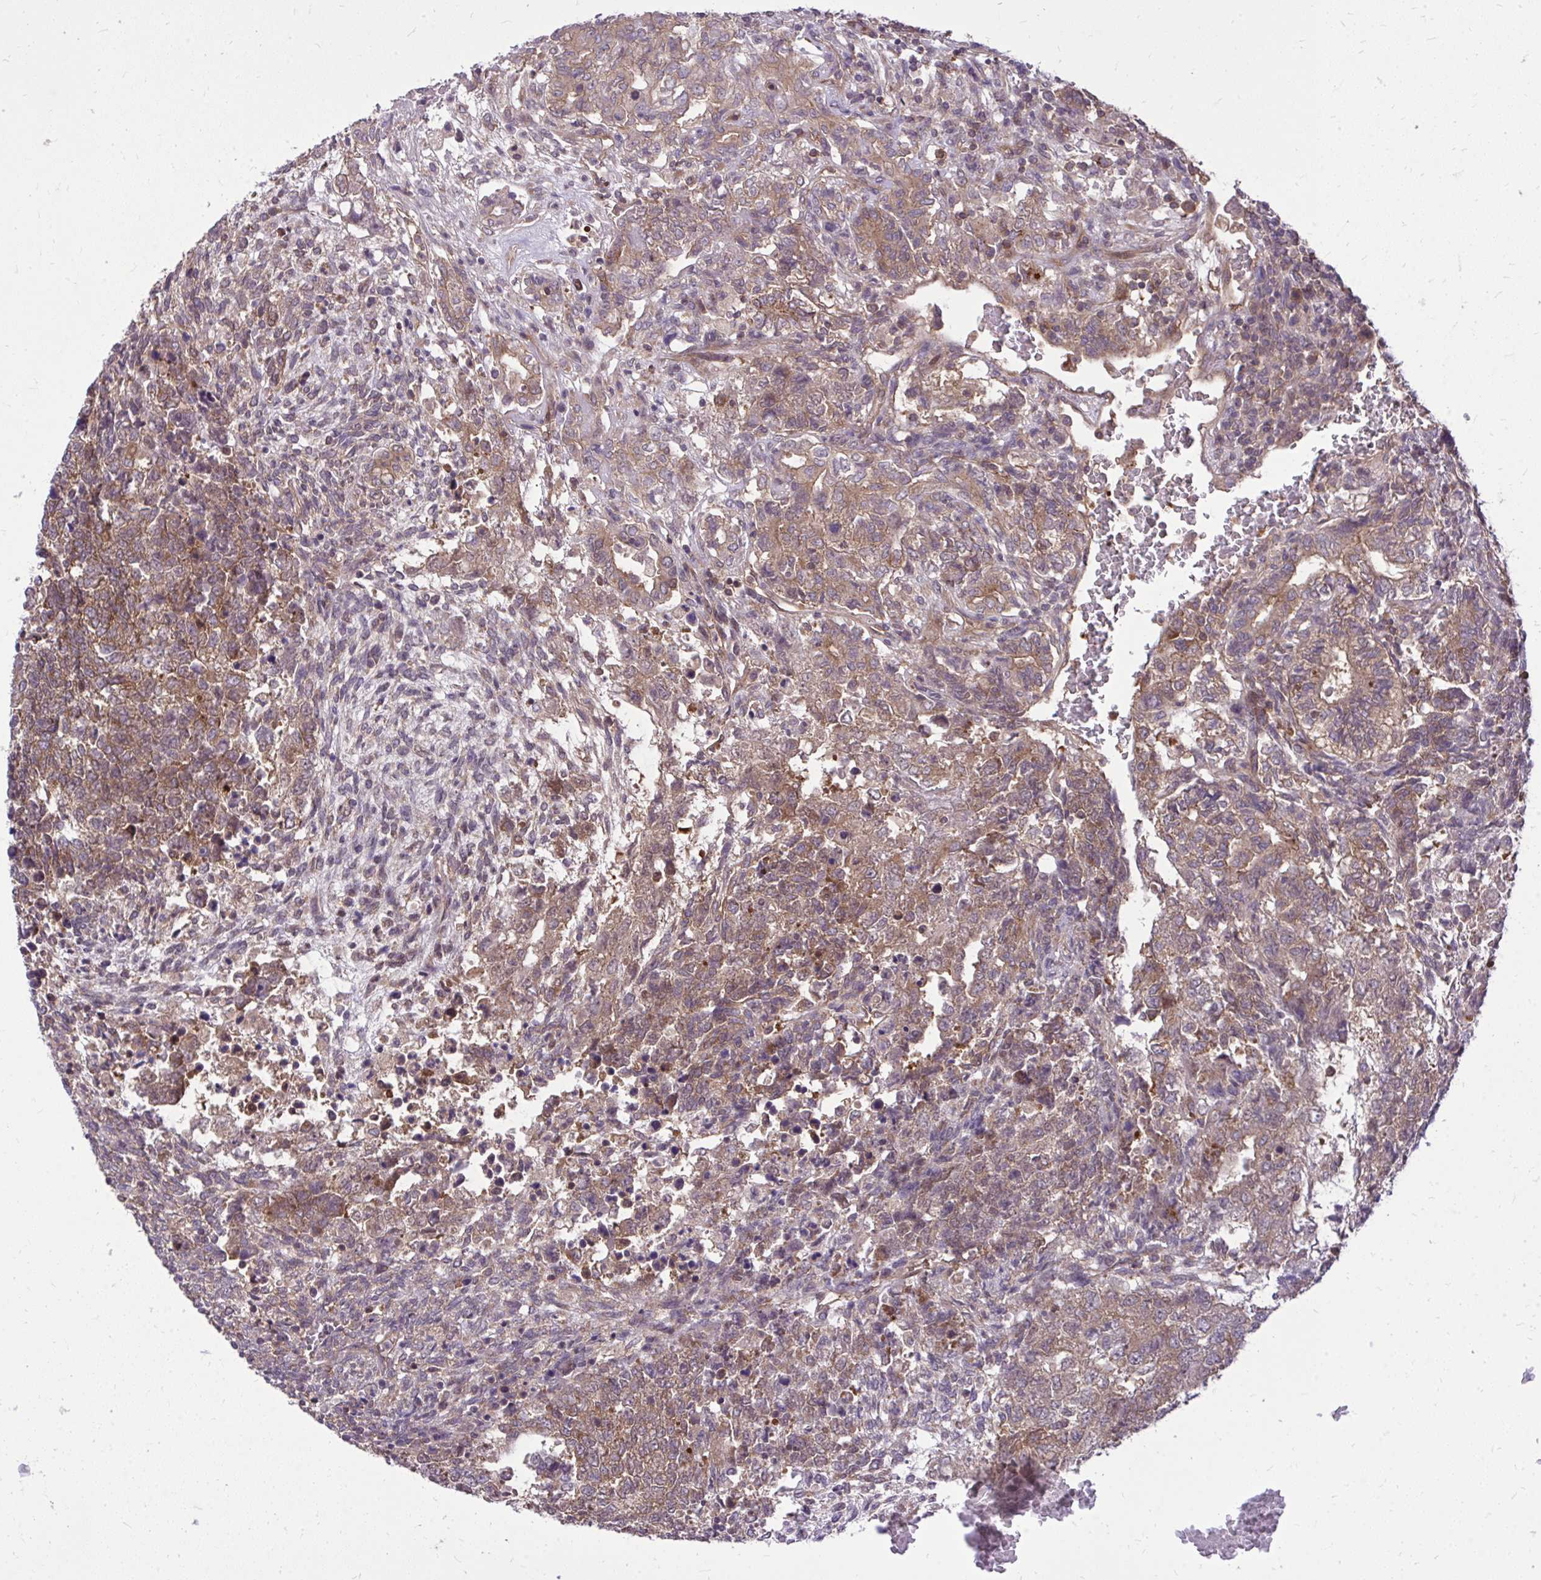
{"staining": {"intensity": "moderate", "quantity": ">75%", "location": "cytoplasmic/membranous"}, "tissue": "testis cancer", "cell_type": "Tumor cells", "image_type": "cancer", "snomed": [{"axis": "morphology", "description": "Carcinoma, Embryonal, NOS"}, {"axis": "topography", "description": "Testis"}], "caption": "A brown stain shows moderate cytoplasmic/membranous expression of a protein in embryonal carcinoma (testis) tumor cells. (DAB IHC with brightfield microscopy, high magnification).", "gene": "PPP5C", "patient": {"sex": "male", "age": 23}}